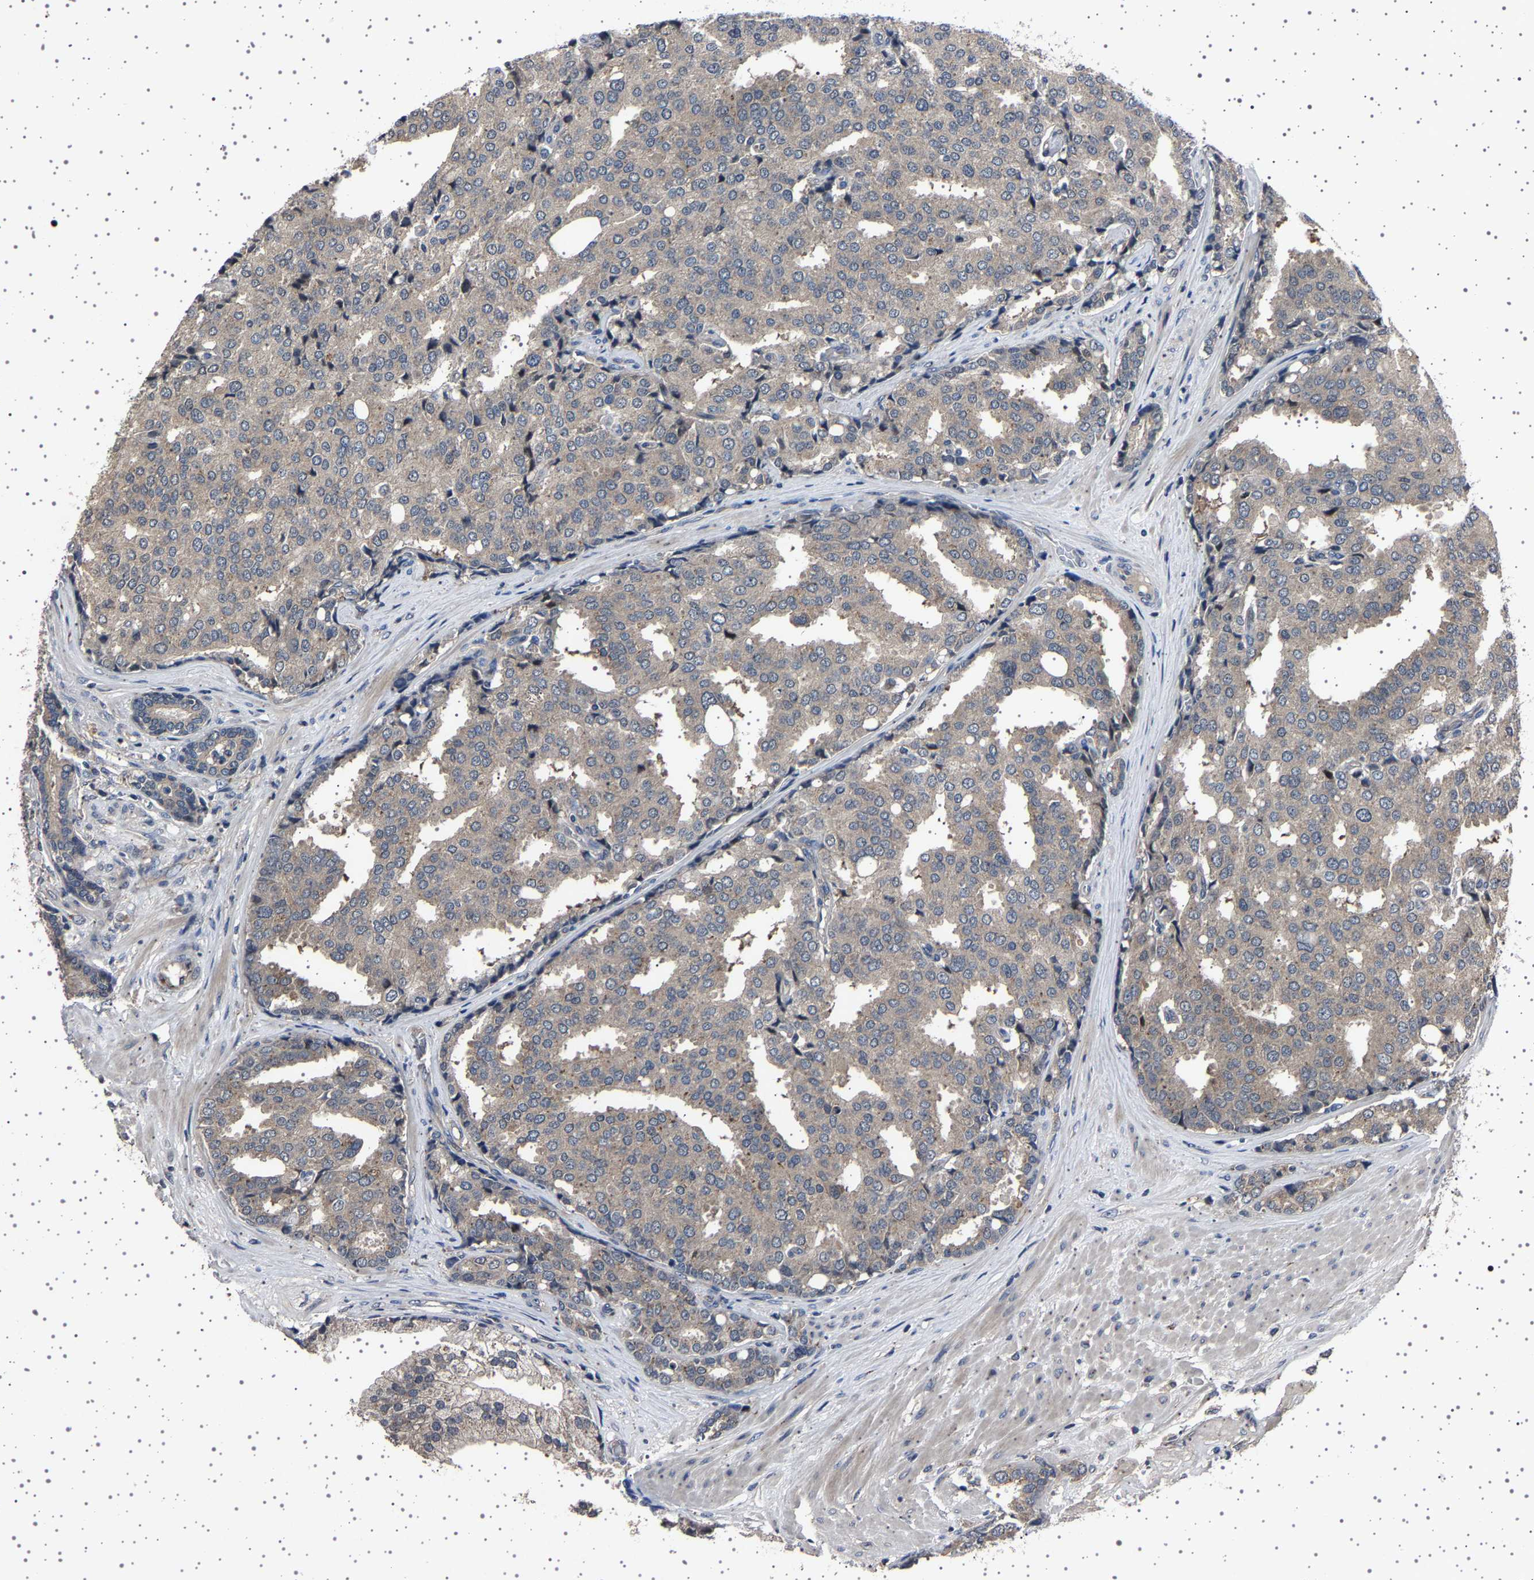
{"staining": {"intensity": "weak", "quantity": "<25%", "location": "cytoplasmic/membranous"}, "tissue": "prostate cancer", "cell_type": "Tumor cells", "image_type": "cancer", "snomed": [{"axis": "morphology", "description": "Adenocarcinoma, High grade"}, {"axis": "topography", "description": "Prostate"}], "caption": "There is no significant staining in tumor cells of adenocarcinoma (high-grade) (prostate).", "gene": "NCKAP1", "patient": {"sex": "male", "age": 50}}